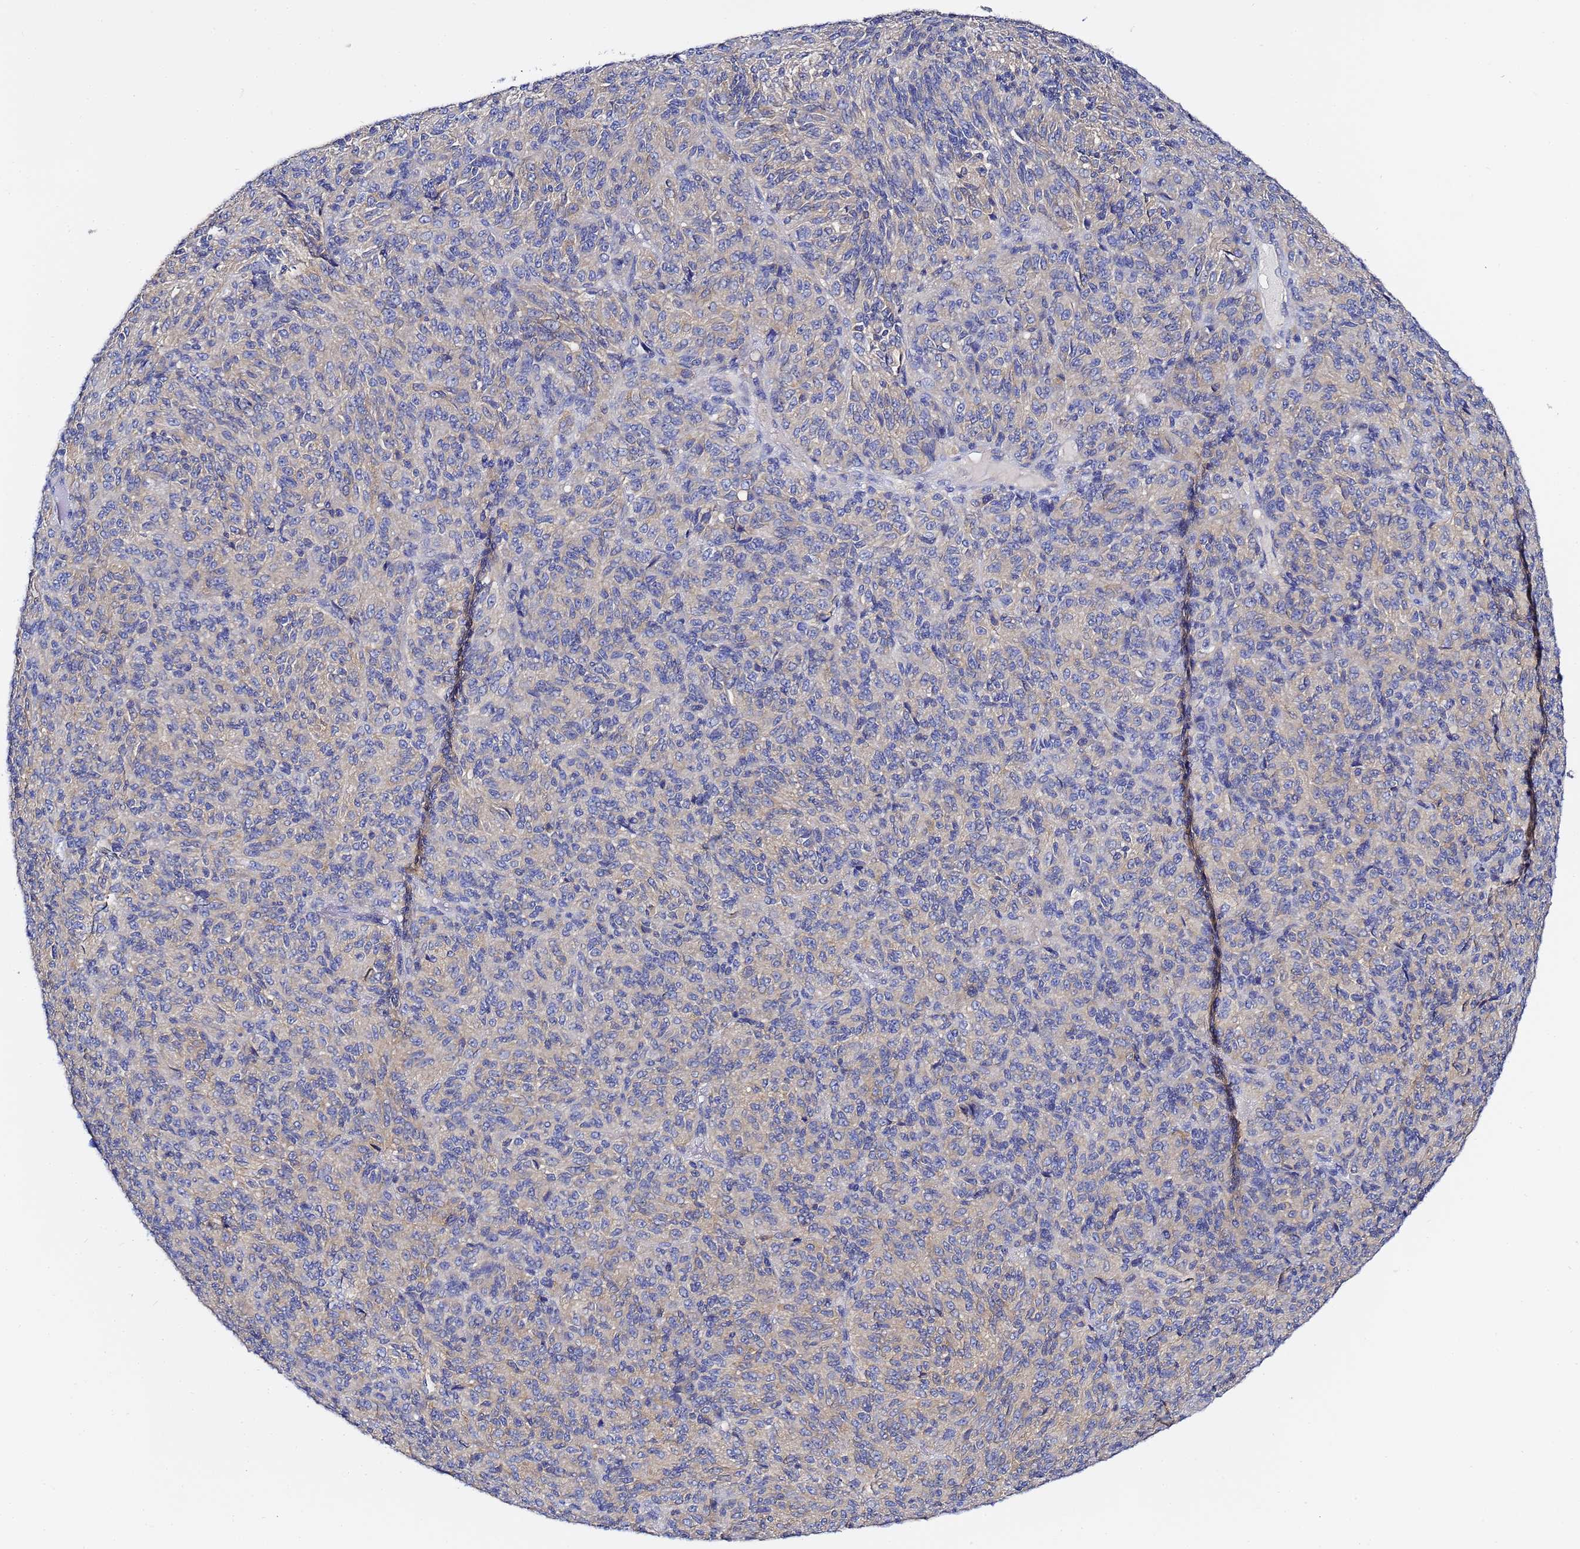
{"staining": {"intensity": "negative", "quantity": "none", "location": "none"}, "tissue": "melanoma", "cell_type": "Tumor cells", "image_type": "cancer", "snomed": [{"axis": "morphology", "description": "Malignant melanoma, Metastatic site"}, {"axis": "topography", "description": "Brain"}], "caption": "The micrograph reveals no staining of tumor cells in melanoma. (Immunohistochemistry (ihc), brightfield microscopy, high magnification).", "gene": "LENG1", "patient": {"sex": "female", "age": 56}}